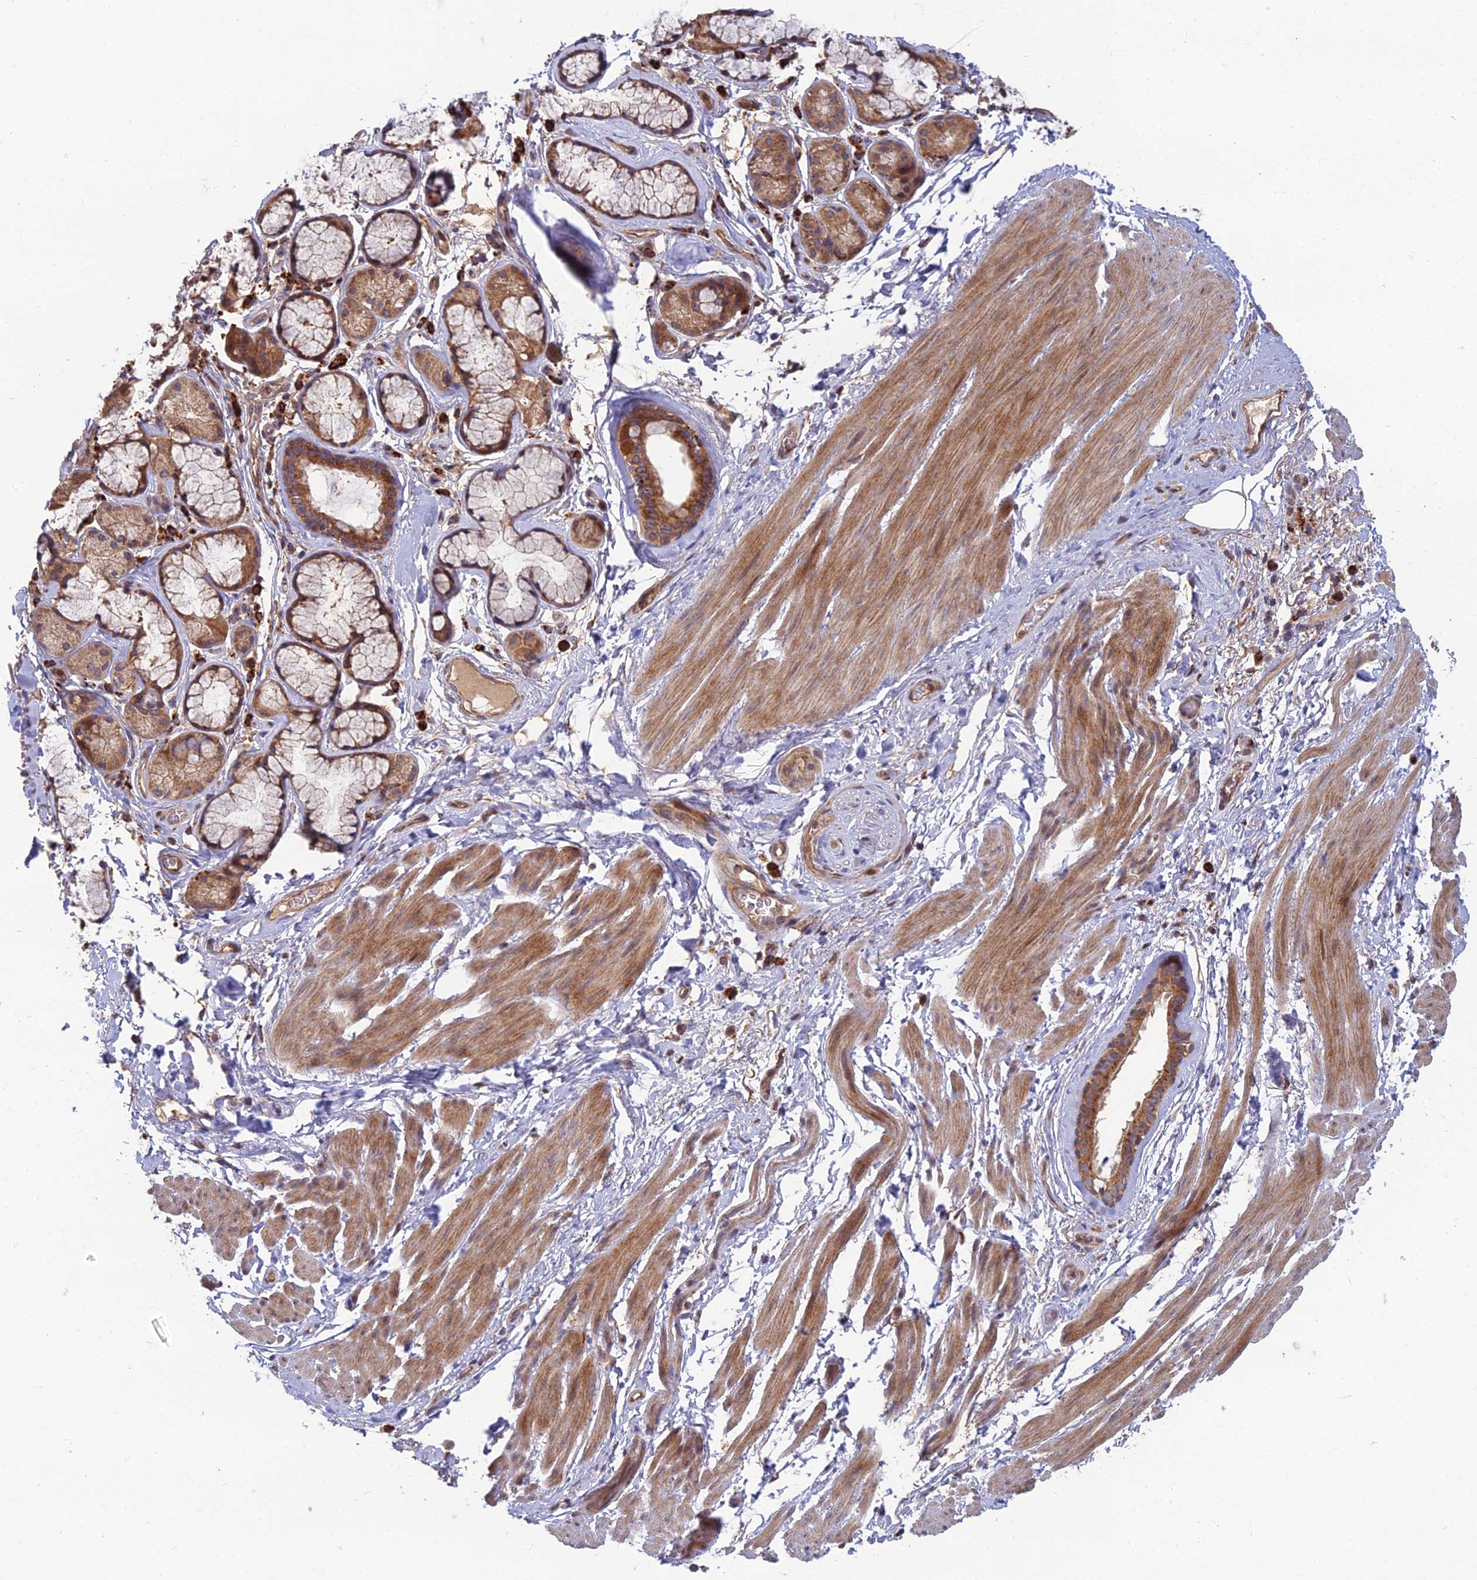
{"staining": {"intensity": "strong", "quantity": ">75%", "location": "cytoplasmic/membranous"}, "tissue": "adipose tissue", "cell_type": "Adipocytes", "image_type": "normal", "snomed": [{"axis": "morphology", "description": "Normal tissue, NOS"}, {"axis": "topography", "description": "Cartilage tissue"}], "caption": "Immunohistochemistry (IHC) image of normal human adipose tissue stained for a protein (brown), which shows high levels of strong cytoplasmic/membranous staining in about >75% of adipocytes.", "gene": "RIC8B", "patient": {"sex": "female", "age": 63}}